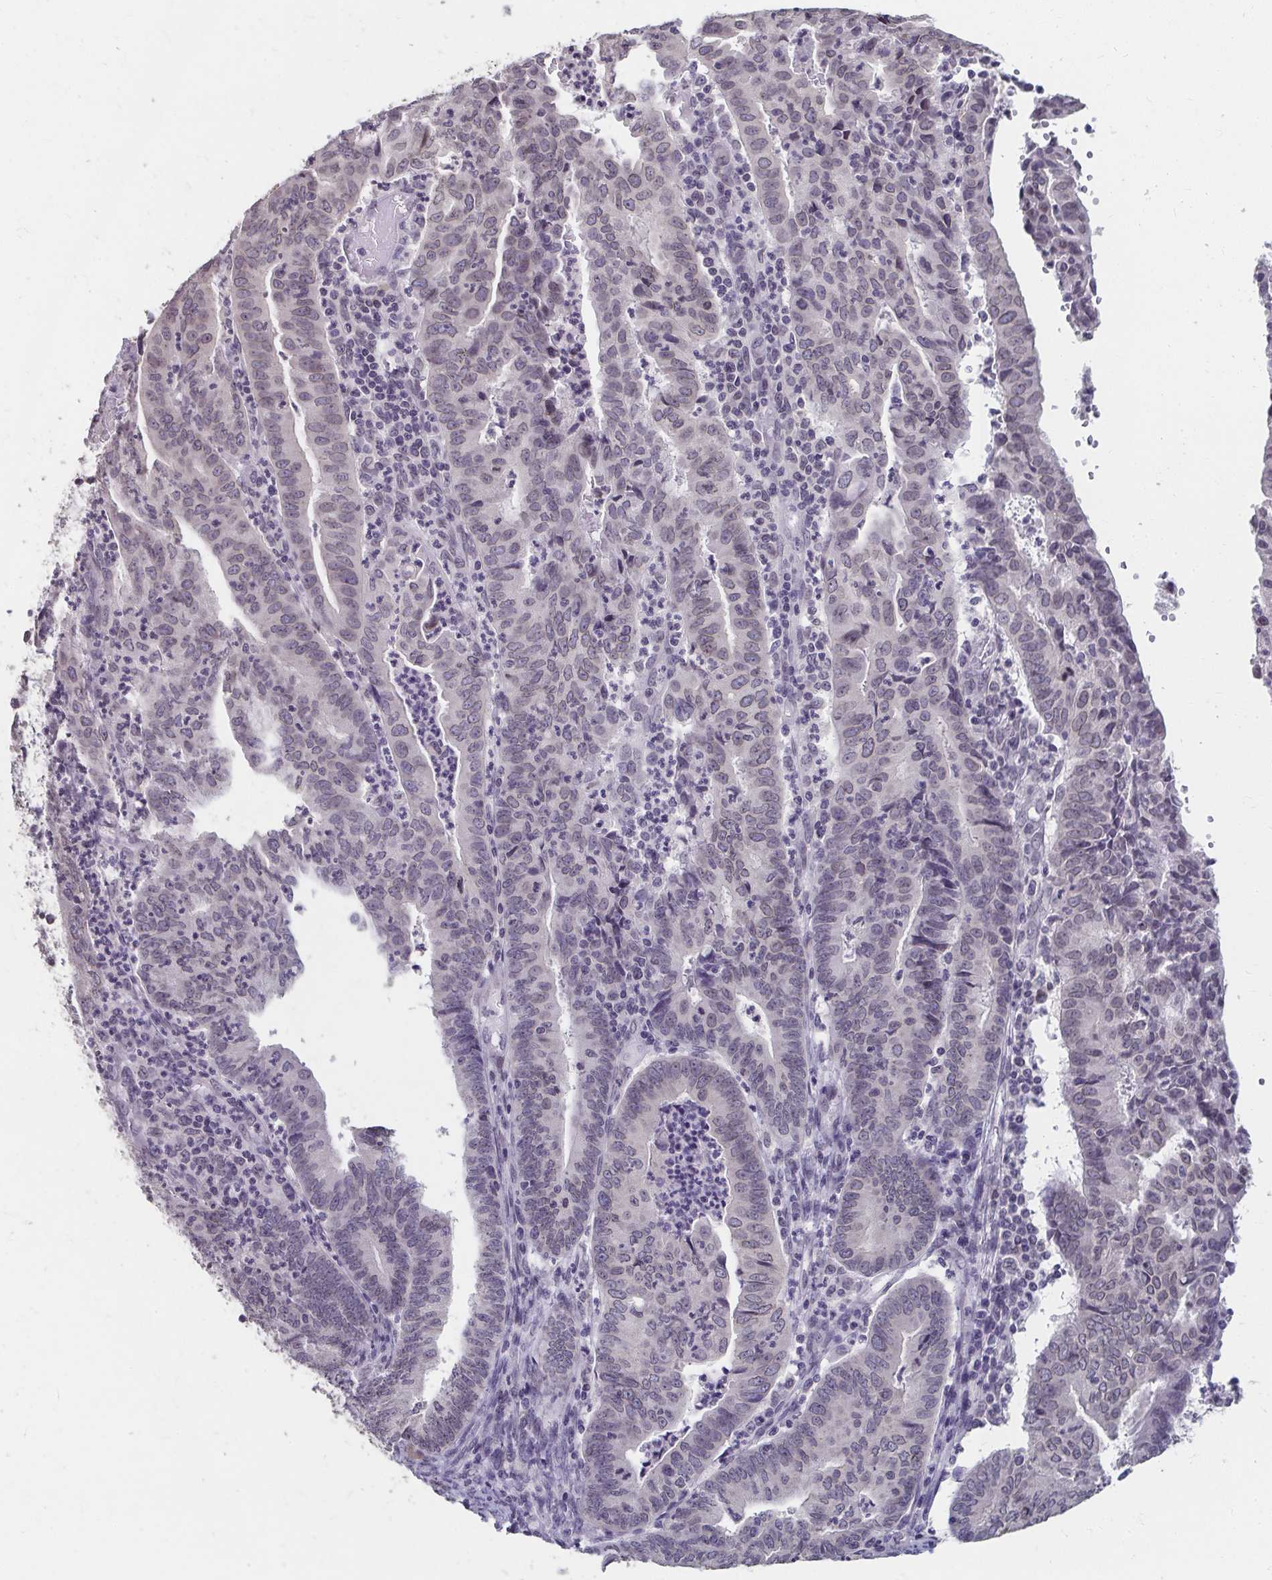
{"staining": {"intensity": "moderate", "quantity": "<25%", "location": "cytoplasmic/membranous,nuclear"}, "tissue": "endometrial cancer", "cell_type": "Tumor cells", "image_type": "cancer", "snomed": [{"axis": "morphology", "description": "Adenocarcinoma, NOS"}, {"axis": "topography", "description": "Endometrium"}], "caption": "Brown immunohistochemical staining in human endometrial cancer (adenocarcinoma) demonstrates moderate cytoplasmic/membranous and nuclear positivity in approximately <25% of tumor cells. The protein is stained brown, and the nuclei are stained in blue (DAB IHC with brightfield microscopy, high magnification).", "gene": "NUP133", "patient": {"sex": "female", "age": 60}}